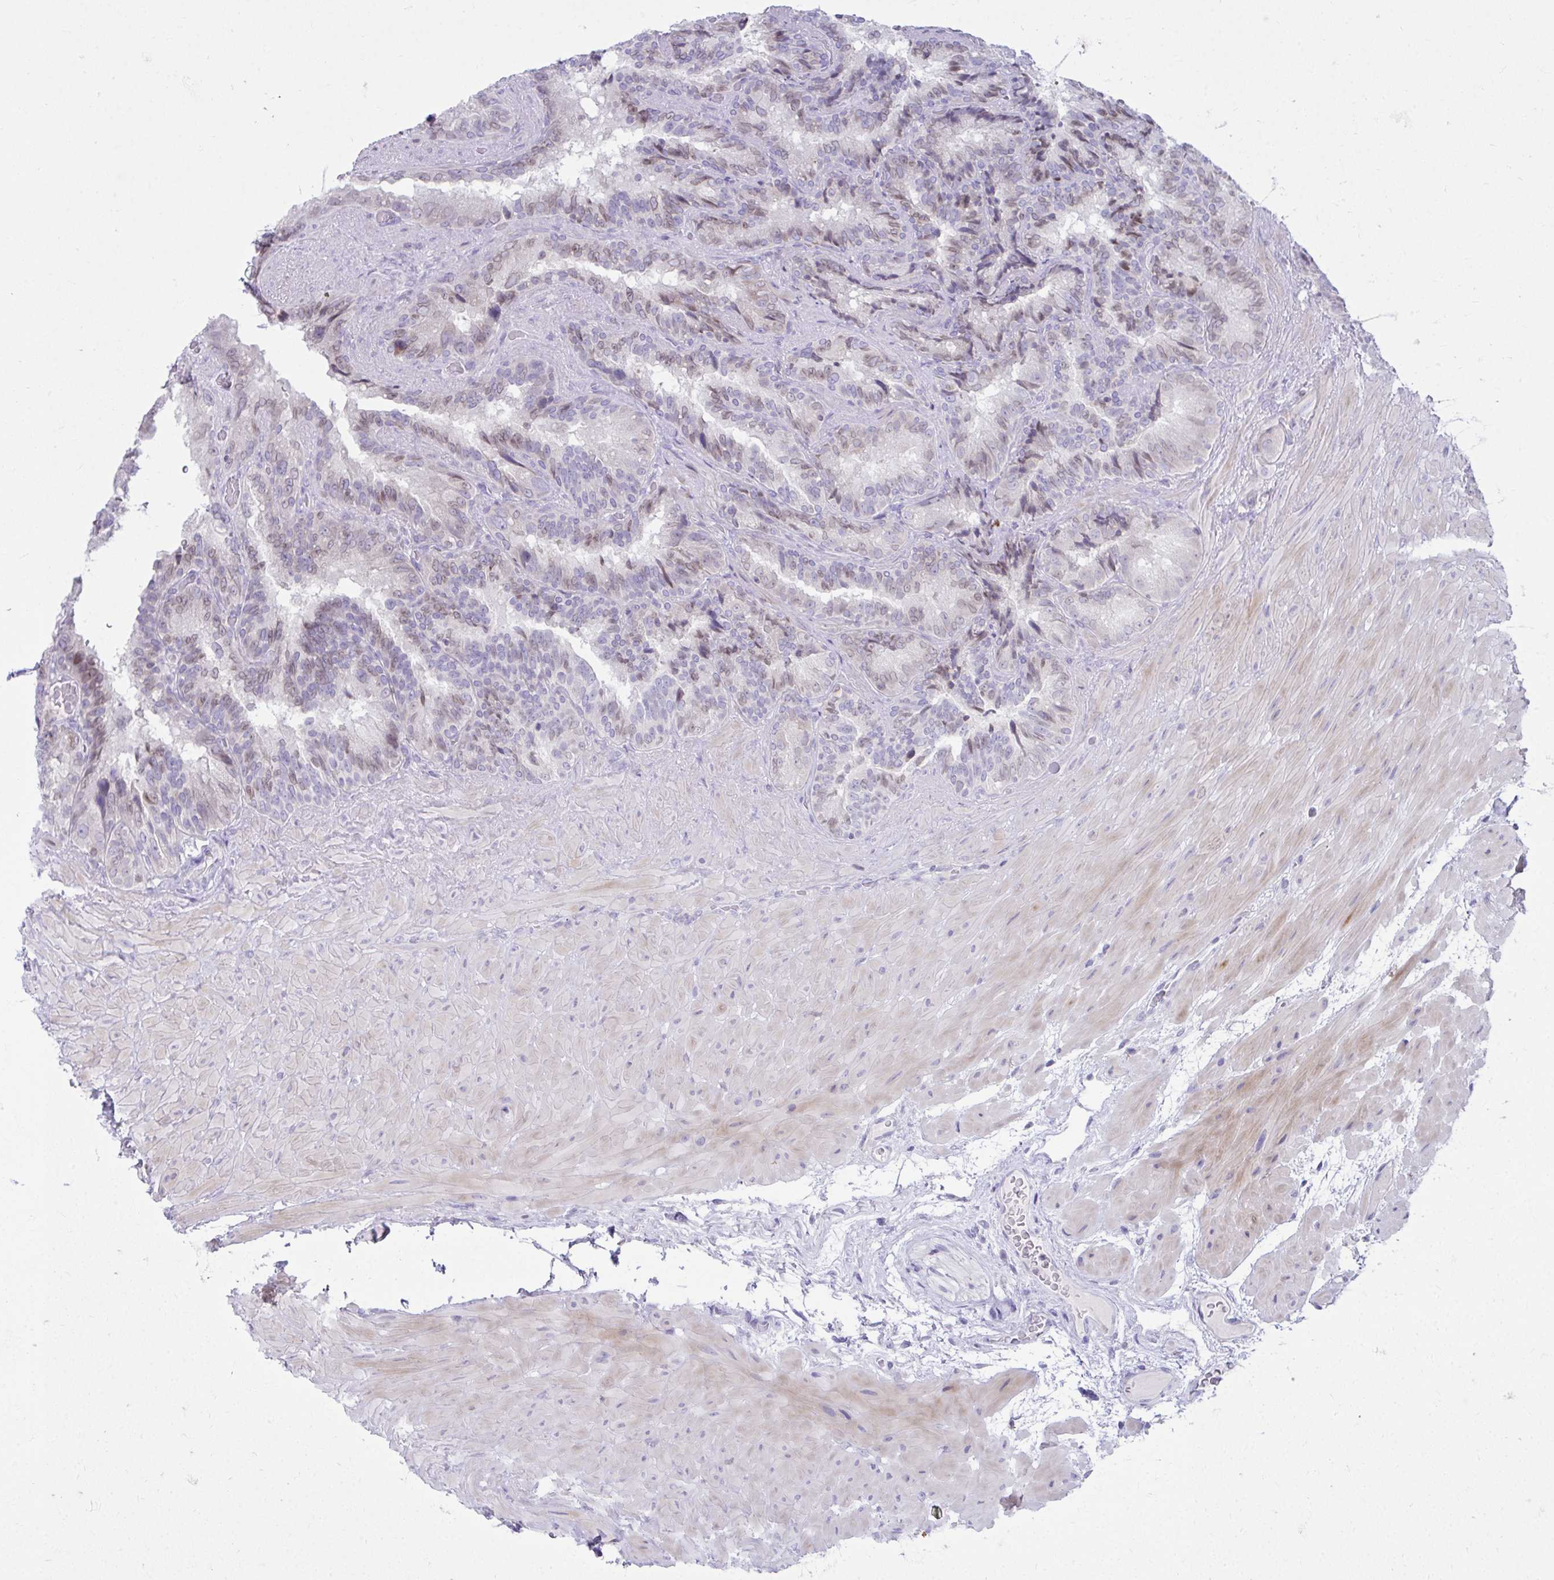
{"staining": {"intensity": "weak", "quantity": "25%-75%", "location": "cytoplasmic/membranous,nuclear"}, "tissue": "seminal vesicle", "cell_type": "Glandular cells", "image_type": "normal", "snomed": [{"axis": "morphology", "description": "Normal tissue, NOS"}, {"axis": "topography", "description": "Seminal veicle"}], "caption": "Weak cytoplasmic/membranous,nuclear expression is seen in about 25%-75% of glandular cells in unremarkable seminal vesicle. The staining was performed using DAB to visualize the protein expression in brown, while the nuclei were stained in blue with hematoxylin (Magnification: 20x).", "gene": "OR7A5", "patient": {"sex": "male", "age": 60}}